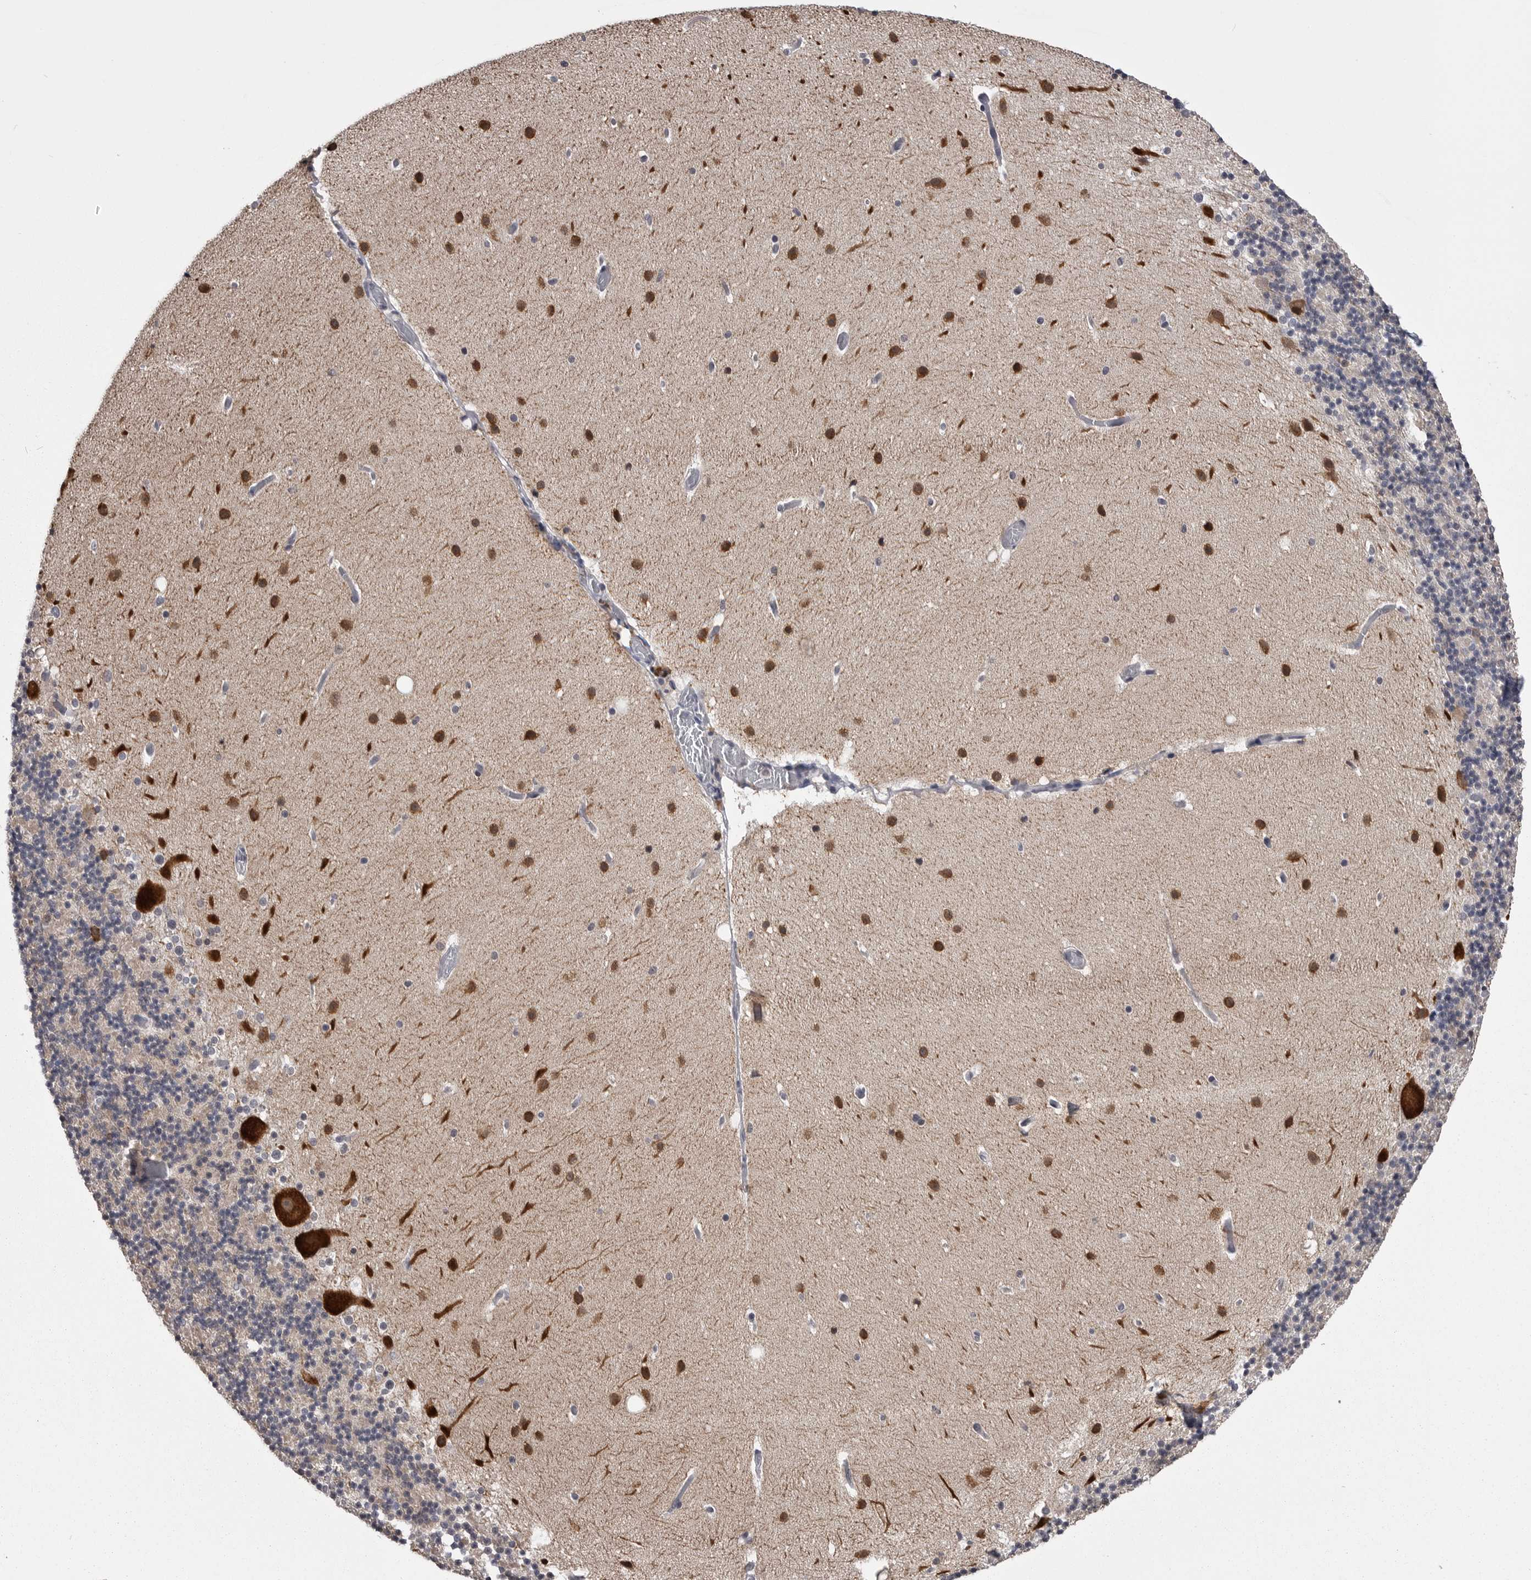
{"staining": {"intensity": "negative", "quantity": "none", "location": "none"}, "tissue": "cerebellum", "cell_type": "Cells in granular layer", "image_type": "normal", "snomed": [{"axis": "morphology", "description": "Normal tissue, NOS"}, {"axis": "topography", "description": "Cerebellum"}], "caption": "High power microscopy micrograph of an immunohistochemistry image of unremarkable cerebellum, revealing no significant positivity in cells in granular layer. (DAB (3,3'-diaminobenzidine) immunohistochemistry (IHC) visualized using brightfield microscopy, high magnification).", "gene": "DLG2", "patient": {"sex": "male", "age": 57}}